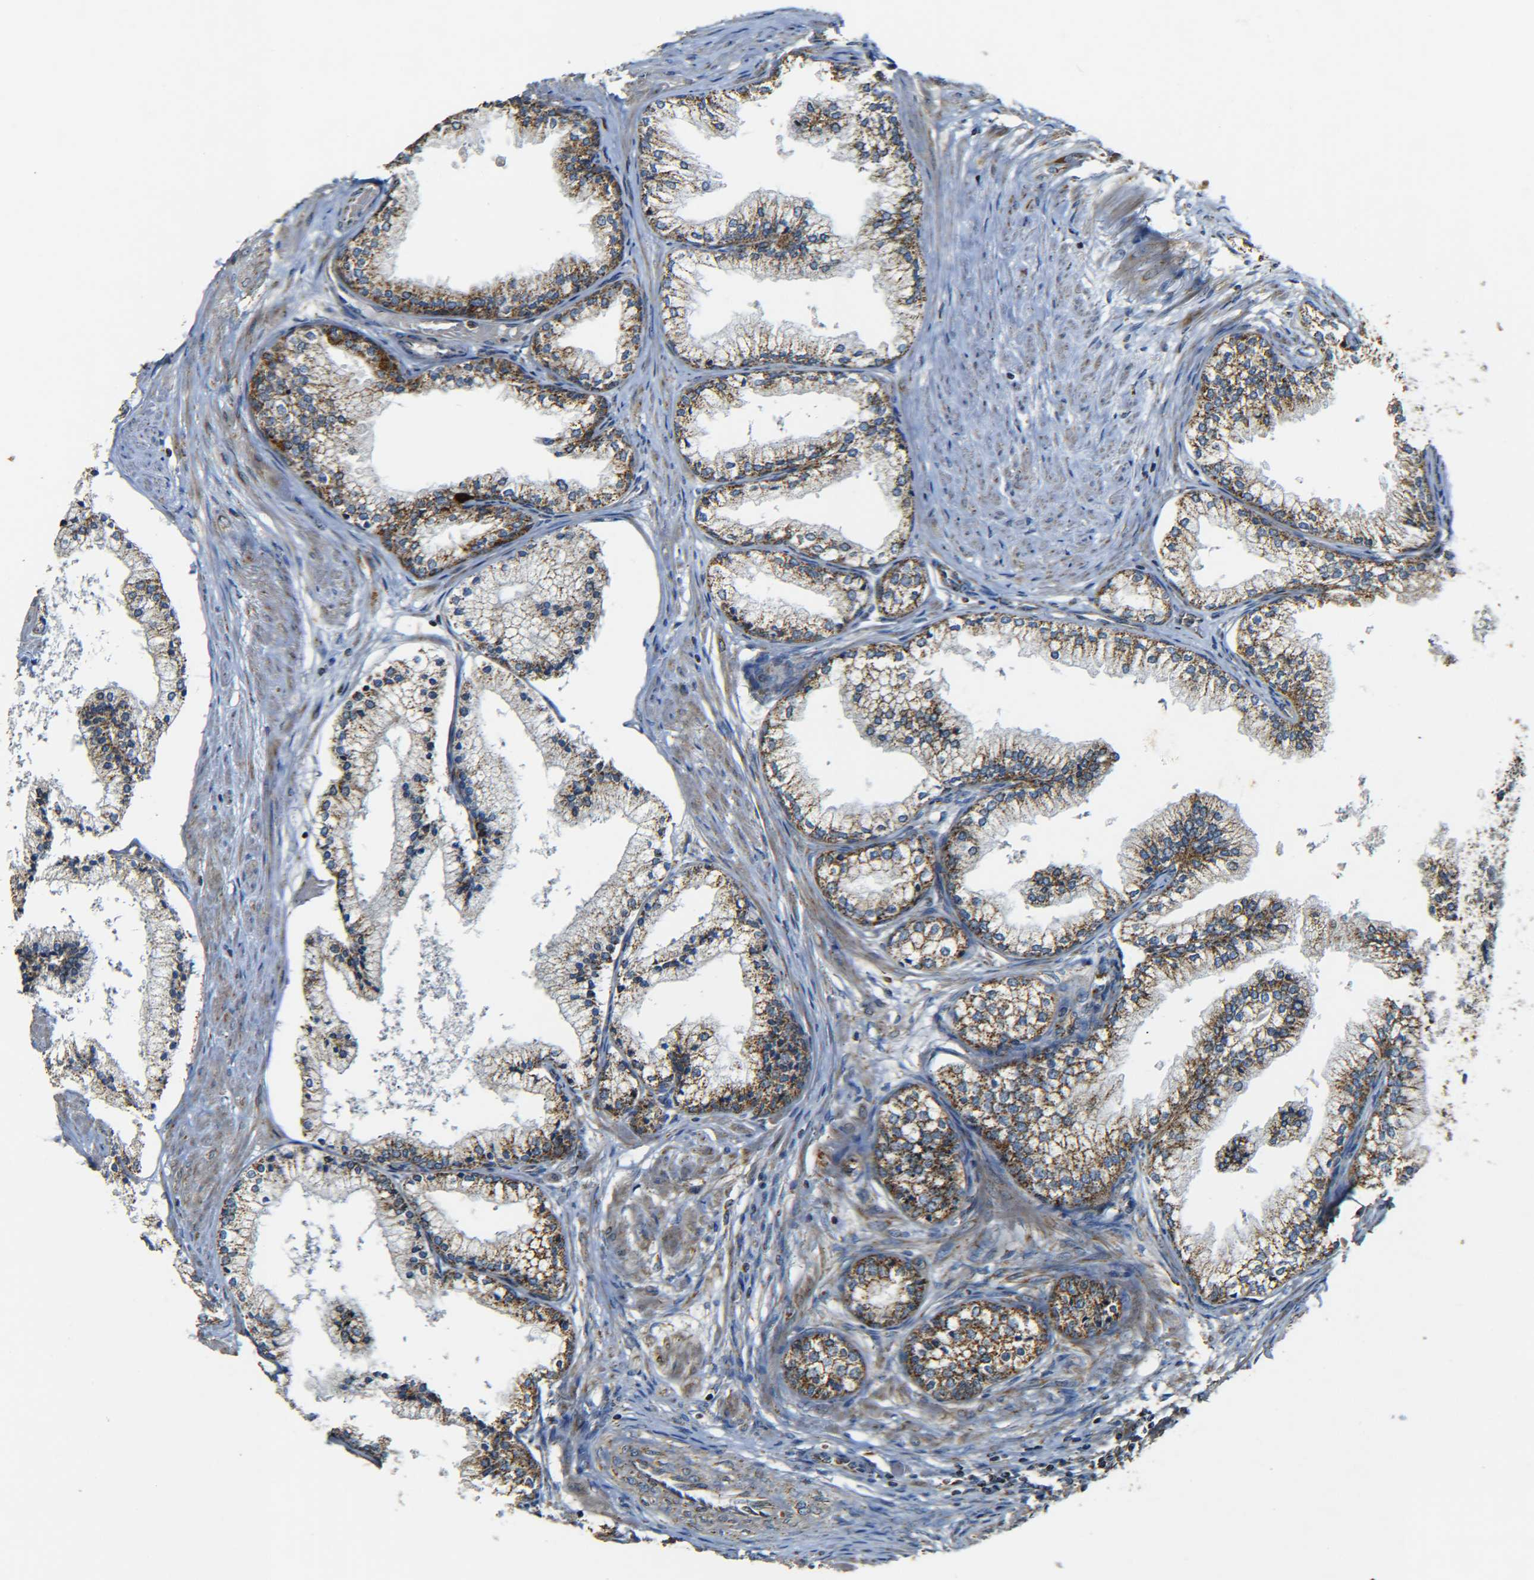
{"staining": {"intensity": "moderate", "quantity": ">75%", "location": "cytoplasmic/membranous"}, "tissue": "prostate cancer", "cell_type": "Tumor cells", "image_type": "cancer", "snomed": [{"axis": "morphology", "description": "Adenocarcinoma, Low grade"}, {"axis": "topography", "description": "Prostate"}], "caption": "Immunohistochemical staining of human prostate cancer (low-grade adenocarcinoma) shows medium levels of moderate cytoplasmic/membranous staining in approximately >75% of tumor cells.", "gene": "NR3C2", "patient": {"sex": "male", "age": 71}}